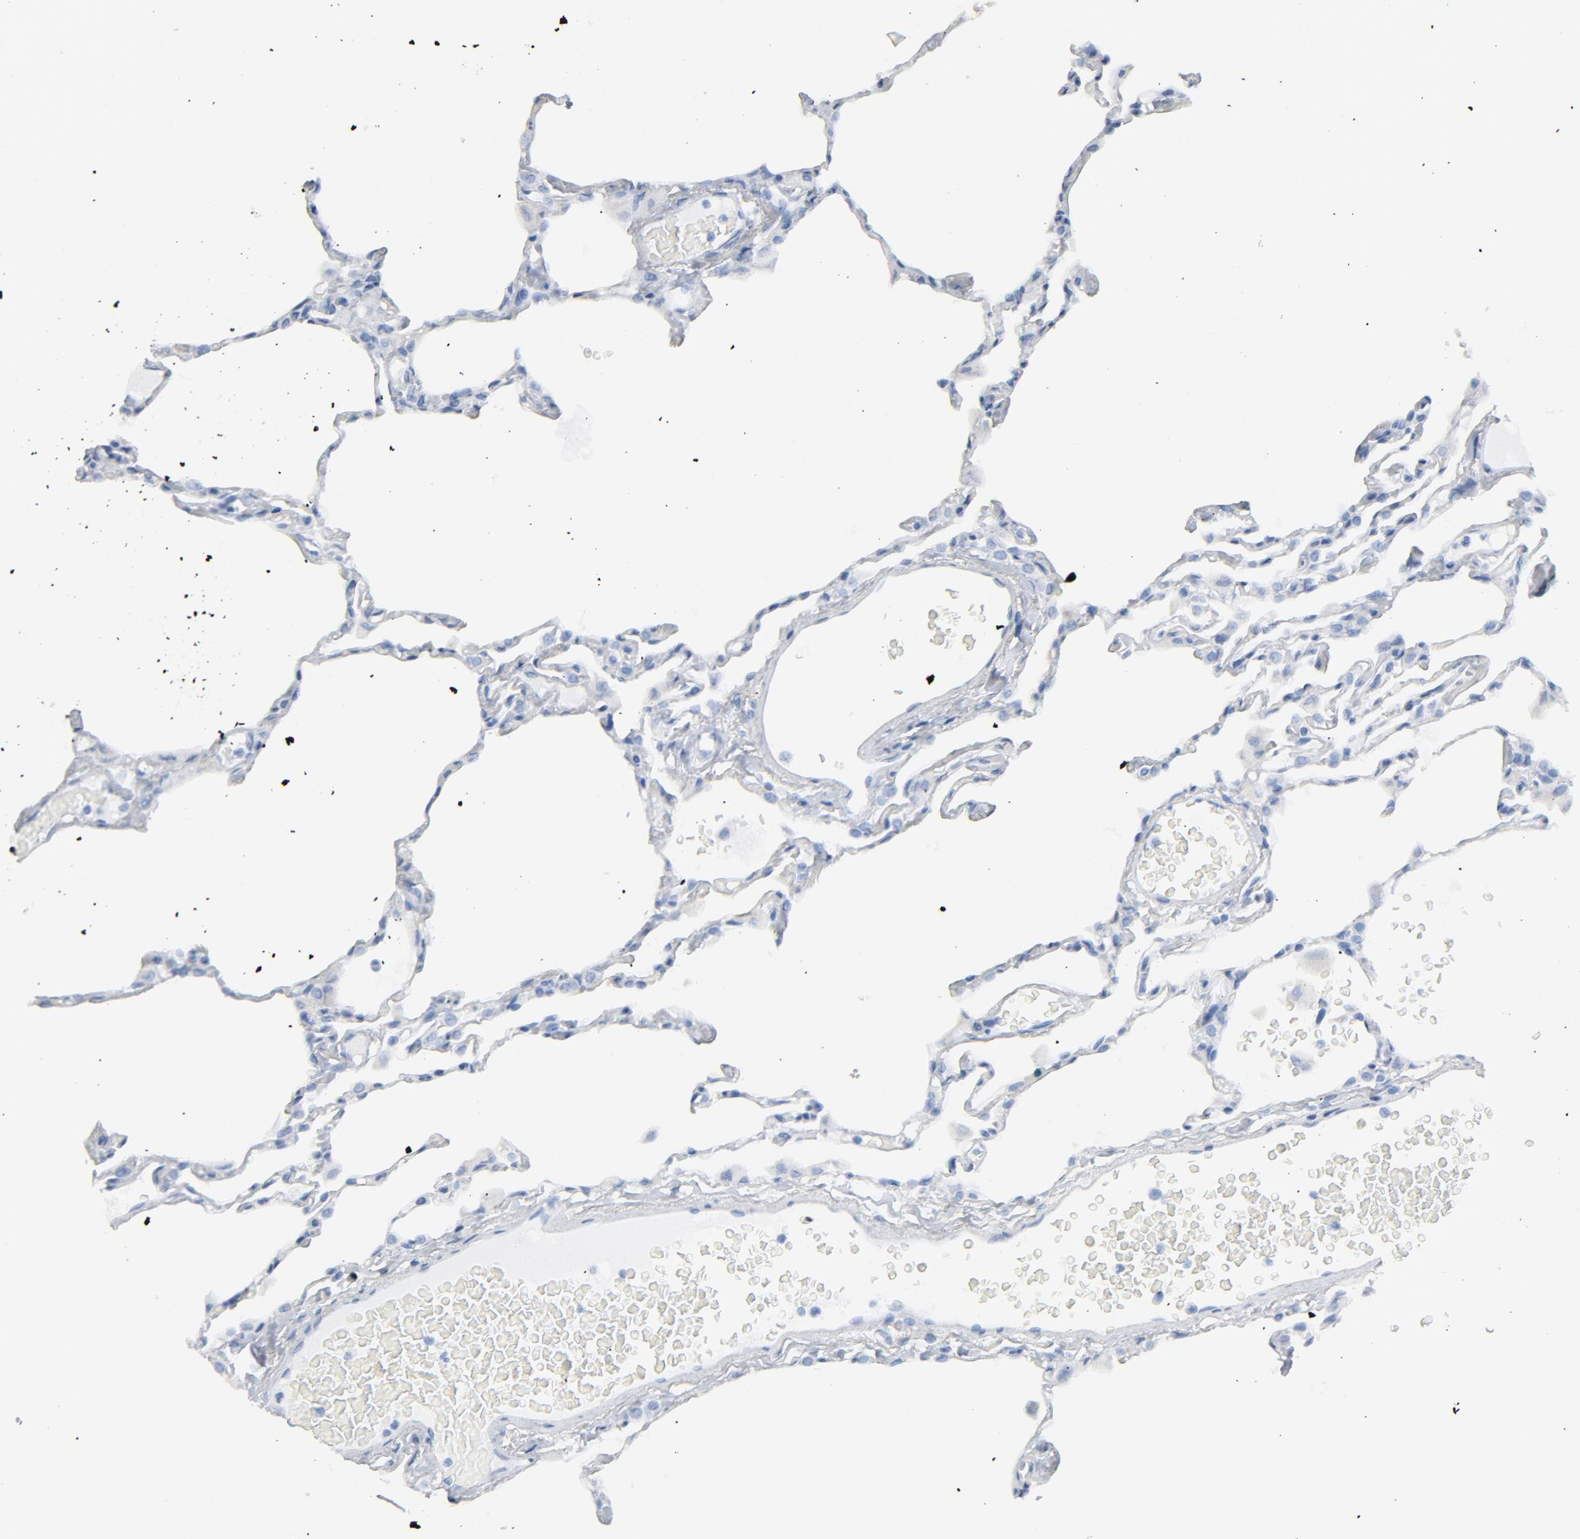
{"staining": {"intensity": "negative", "quantity": "none", "location": "none"}, "tissue": "lung", "cell_type": "Alveolar cells", "image_type": "normal", "snomed": [{"axis": "morphology", "description": "Normal tissue, NOS"}, {"axis": "topography", "description": "Lung"}], "caption": "IHC photomicrograph of unremarkable lung: lung stained with DAB (3,3'-diaminobenzidine) displays no significant protein expression in alveolar cells.", "gene": "C14orf119", "patient": {"sex": "female", "age": 49}}